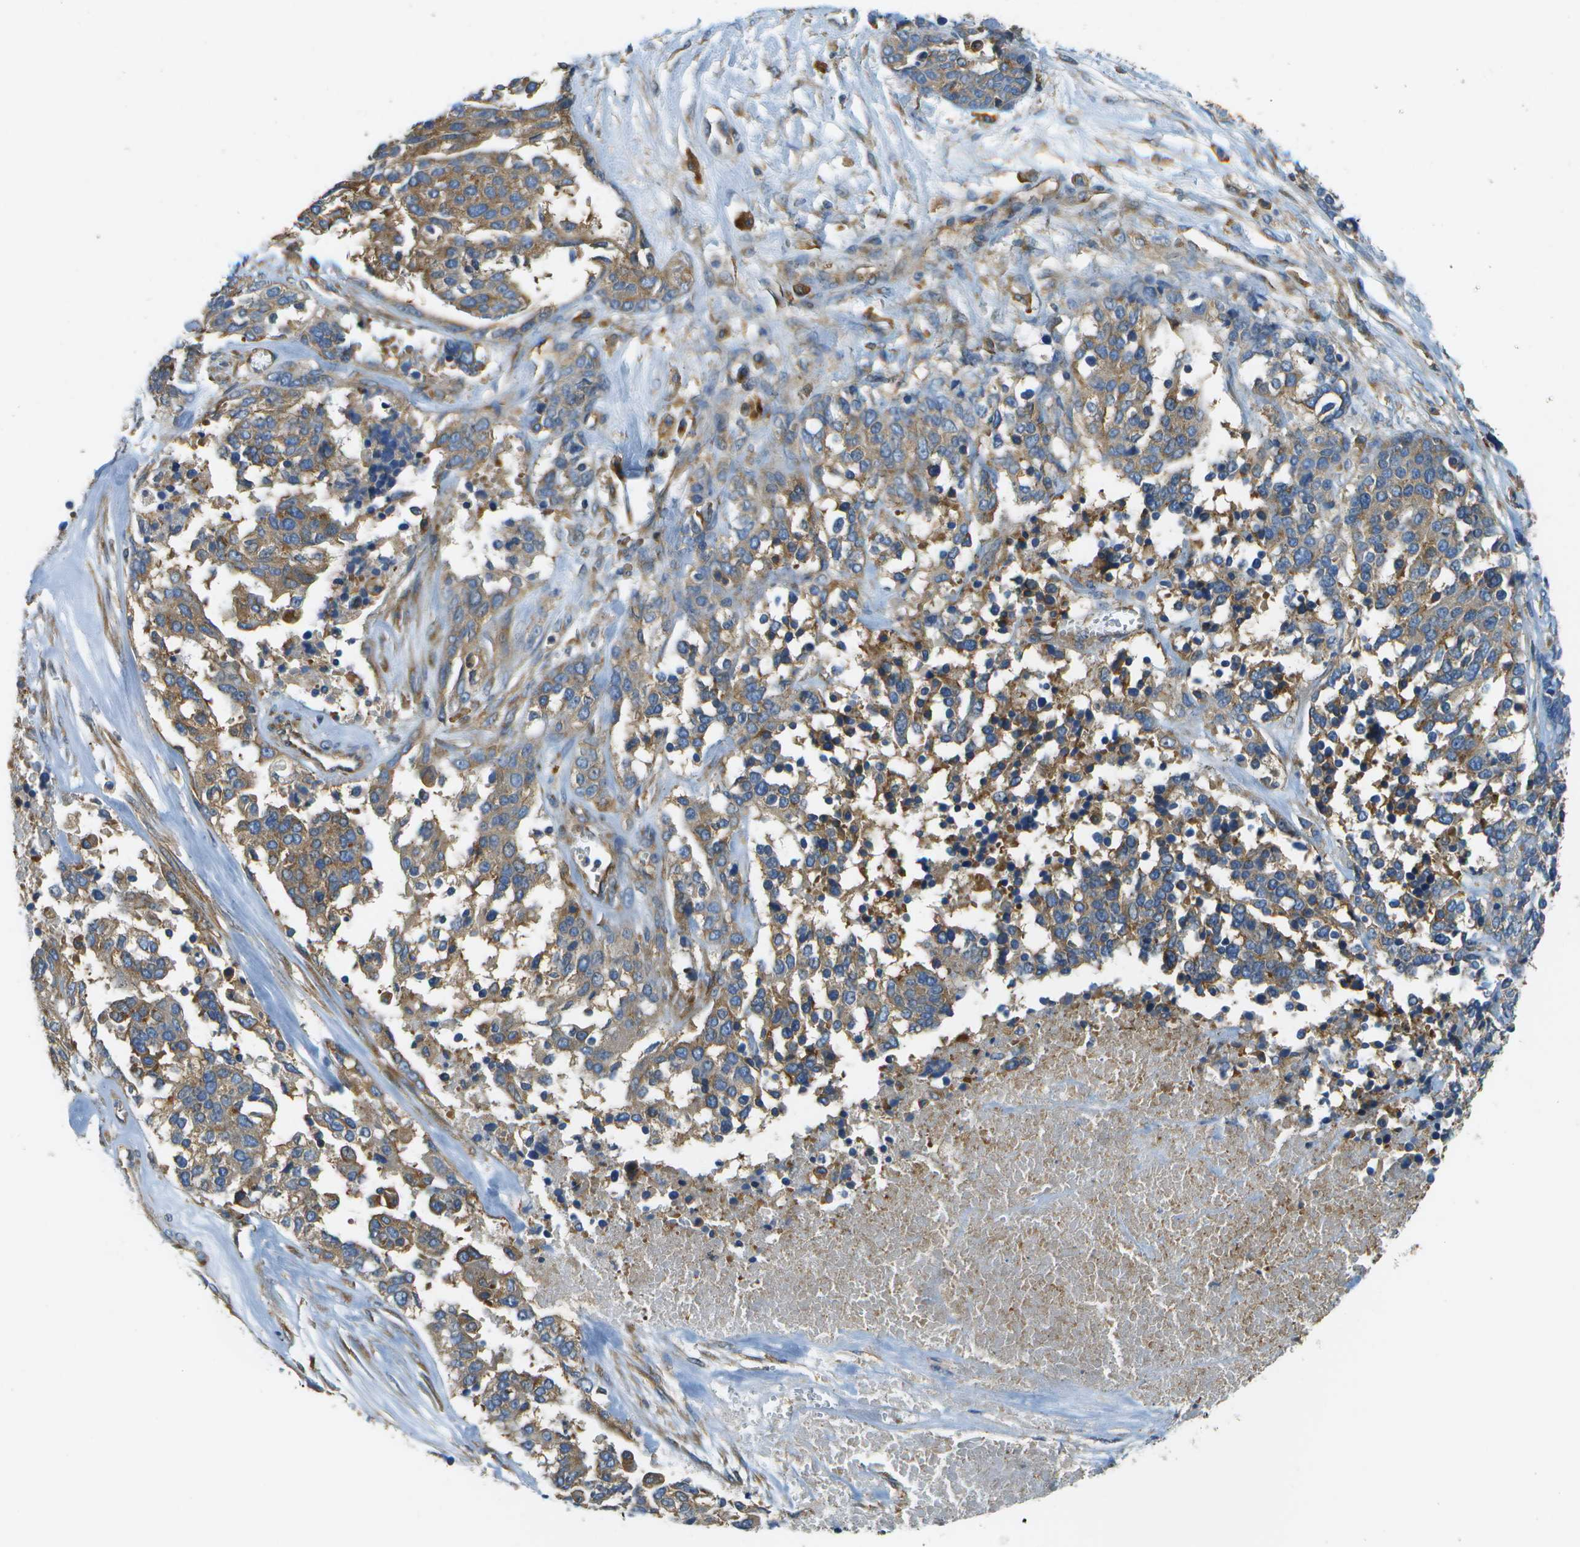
{"staining": {"intensity": "moderate", "quantity": ">75%", "location": "cytoplasmic/membranous"}, "tissue": "ovarian cancer", "cell_type": "Tumor cells", "image_type": "cancer", "snomed": [{"axis": "morphology", "description": "Cystadenocarcinoma, serous, NOS"}, {"axis": "topography", "description": "Ovary"}], "caption": "A brown stain labels moderate cytoplasmic/membranous staining of a protein in ovarian cancer tumor cells.", "gene": "CLTC", "patient": {"sex": "female", "age": 44}}